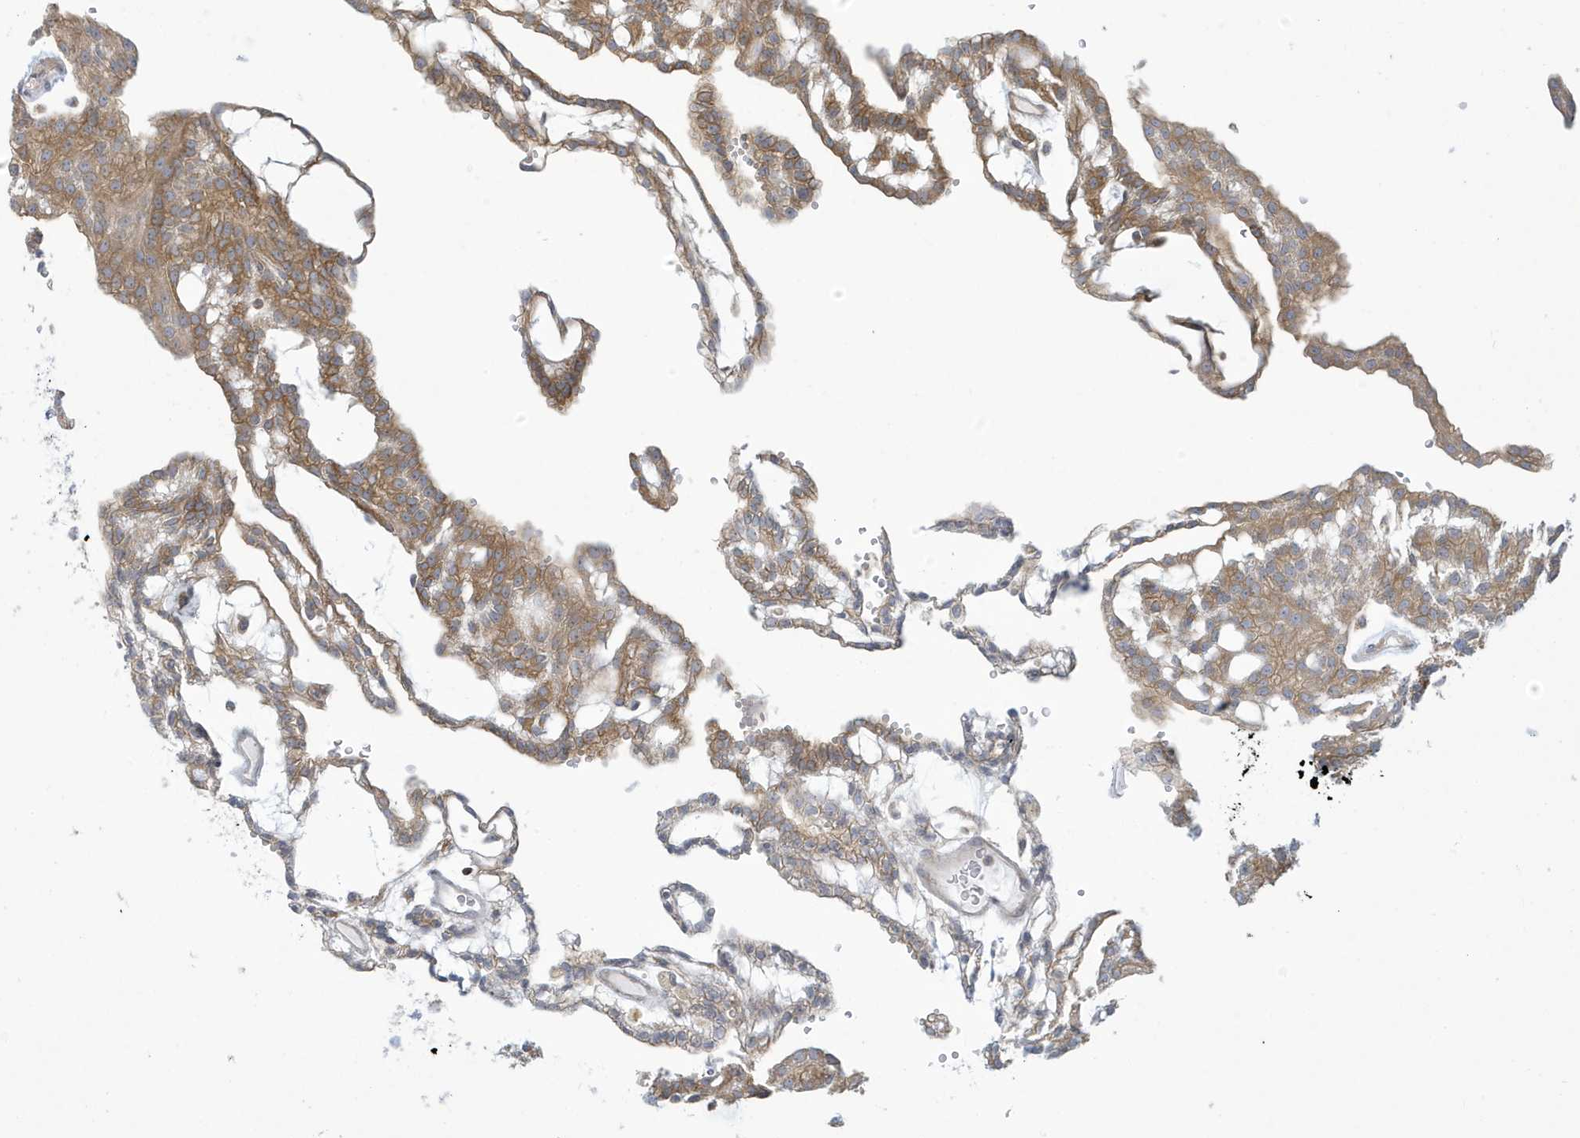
{"staining": {"intensity": "weak", "quantity": ">75%", "location": "cytoplasmic/membranous"}, "tissue": "renal cancer", "cell_type": "Tumor cells", "image_type": "cancer", "snomed": [{"axis": "morphology", "description": "Adenocarcinoma, NOS"}, {"axis": "topography", "description": "Kidney"}], "caption": "Human adenocarcinoma (renal) stained with a protein marker displays weak staining in tumor cells.", "gene": "SLAMF9", "patient": {"sex": "male", "age": 63}}